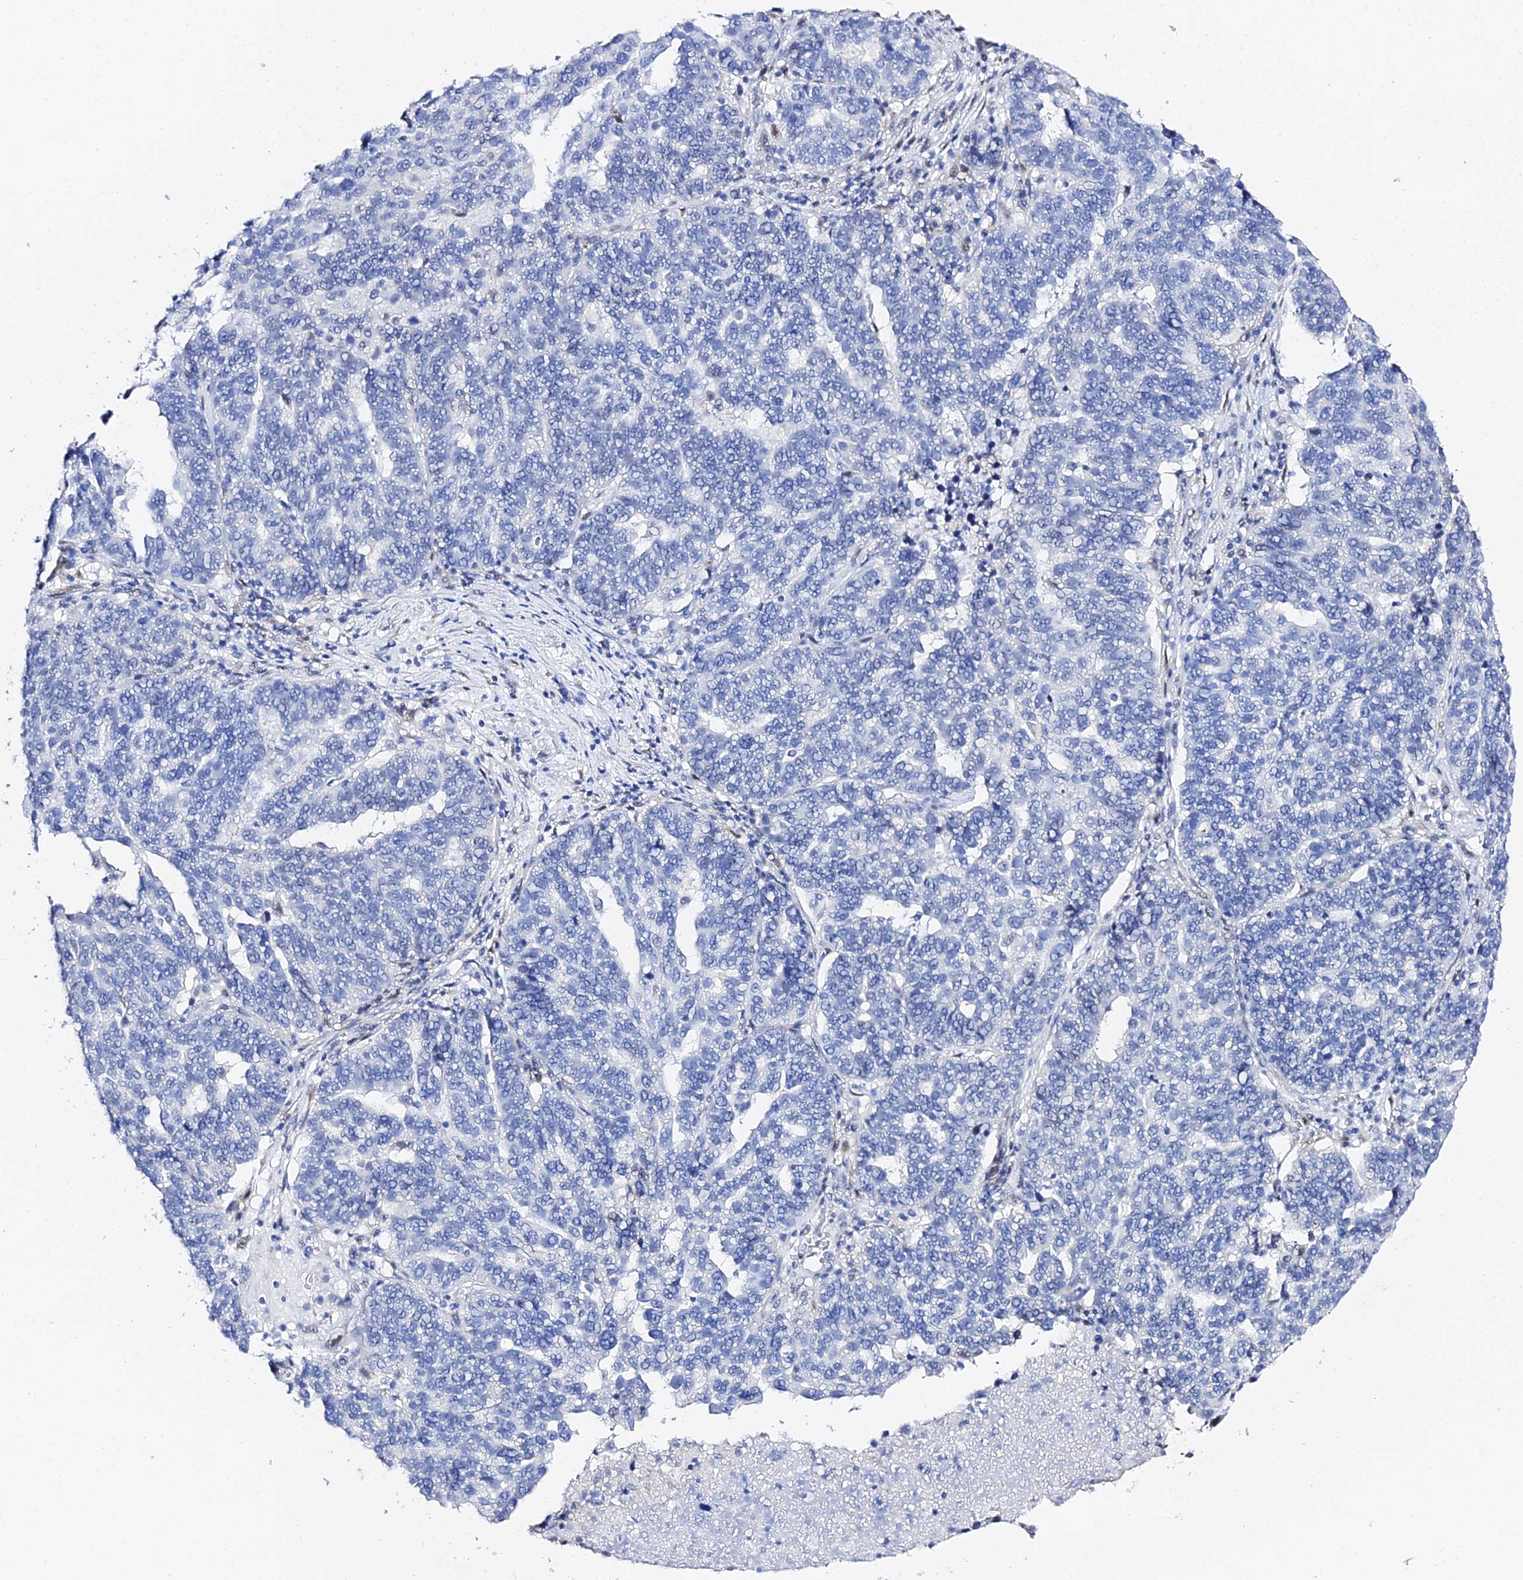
{"staining": {"intensity": "negative", "quantity": "none", "location": "none"}, "tissue": "ovarian cancer", "cell_type": "Tumor cells", "image_type": "cancer", "snomed": [{"axis": "morphology", "description": "Cystadenocarcinoma, serous, NOS"}, {"axis": "topography", "description": "Ovary"}], "caption": "Tumor cells are negative for brown protein staining in serous cystadenocarcinoma (ovarian). (IHC, brightfield microscopy, high magnification).", "gene": "POFUT2", "patient": {"sex": "female", "age": 59}}